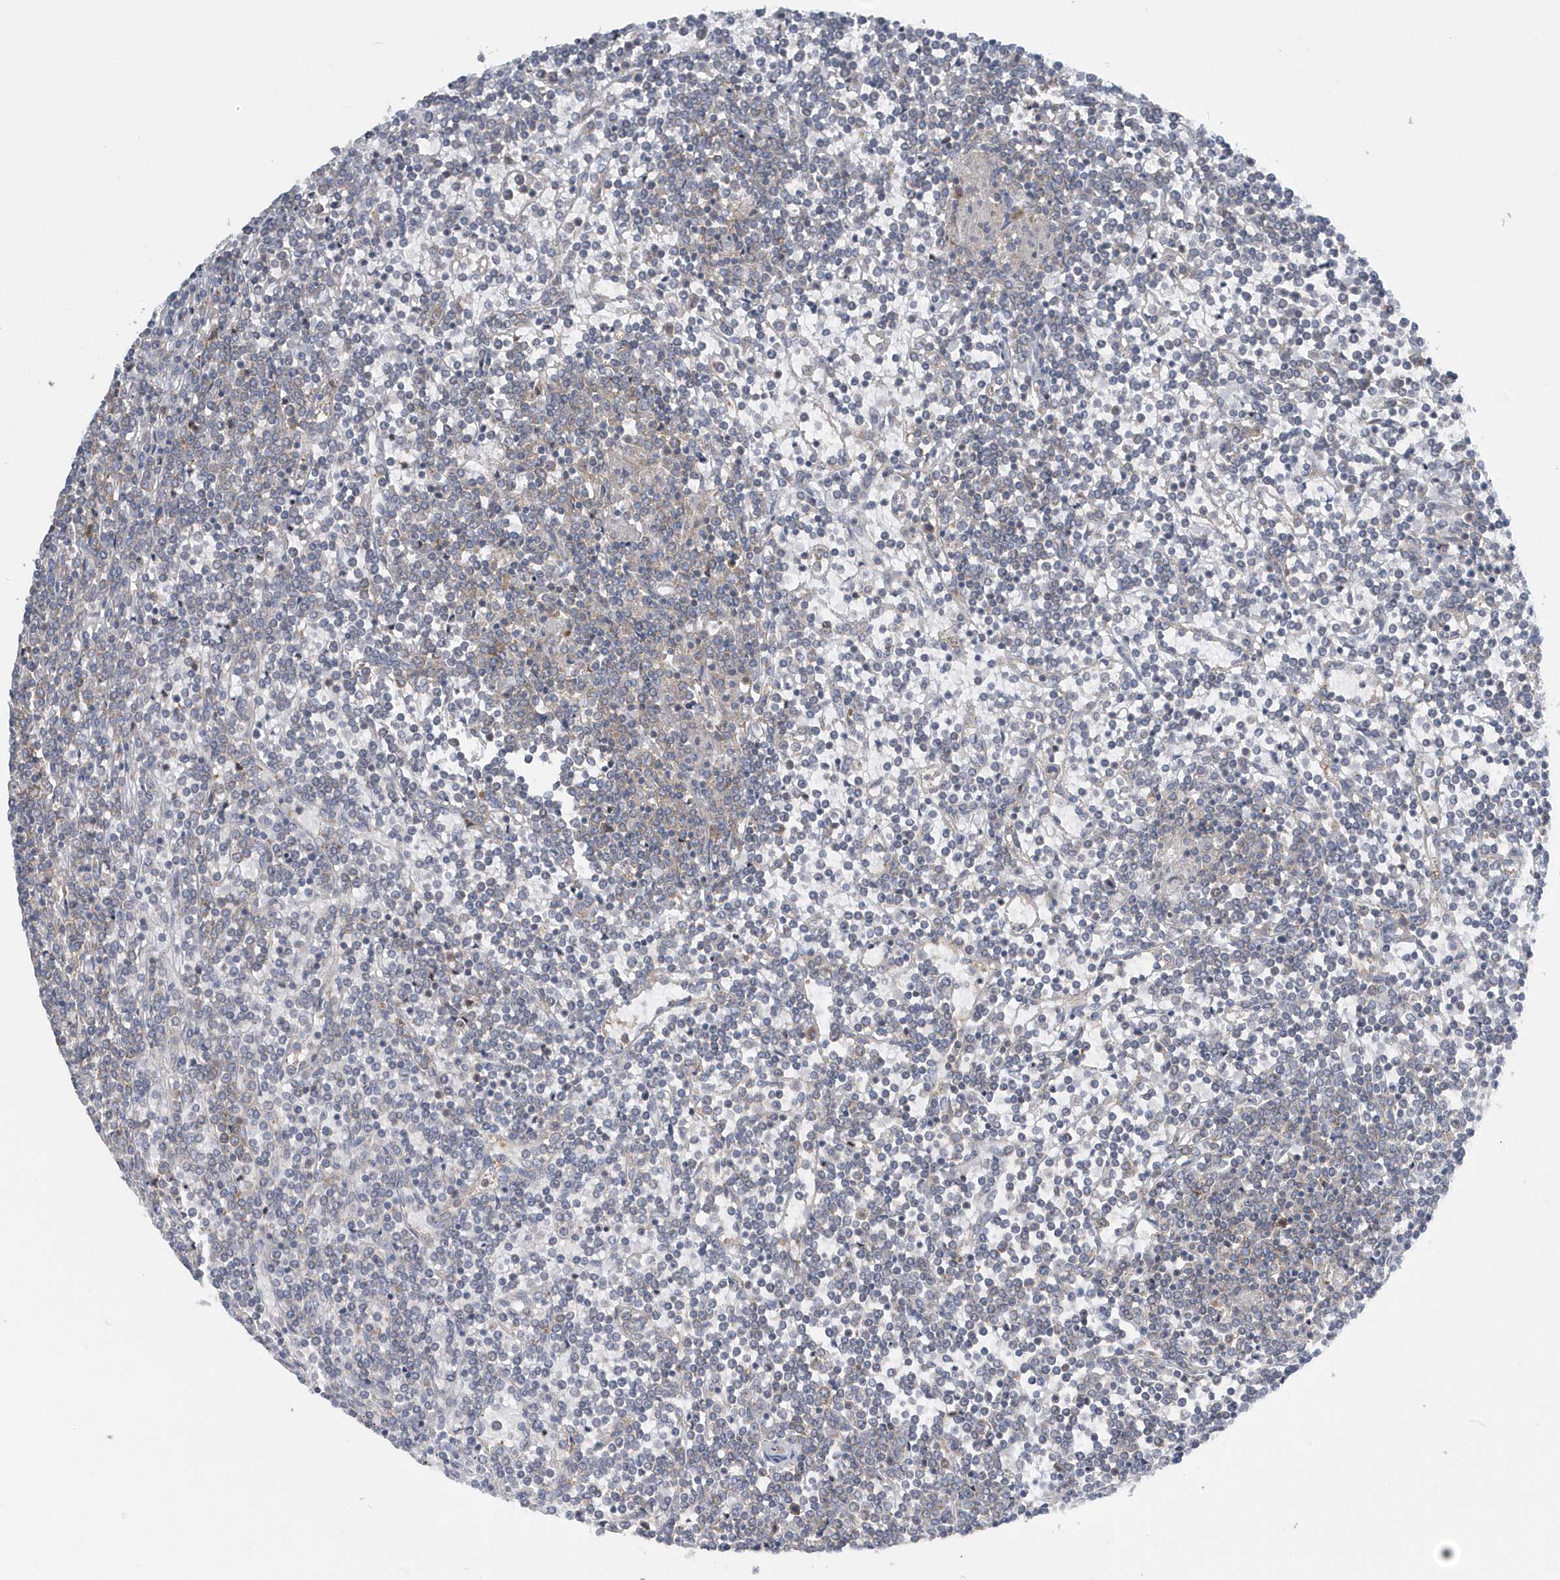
{"staining": {"intensity": "negative", "quantity": "none", "location": "none"}, "tissue": "lymphoma", "cell_type": "Tumor cells", "image_type": "cancer", "snomed": [{"axis": "morphology", "description": "Malignant lymphoma, non-Hodgkin's type, Low grade"}, {"axis": "topography", "description": "Spleen"}], "caption": "Human low-grade malignant lymphoma, non-Hodgkin's type stained for a protein using immunohistochemistry reveals no expression in tumor cells.", "gene": "EIF3C", "patient": {"sex": "female", "age": 19}}